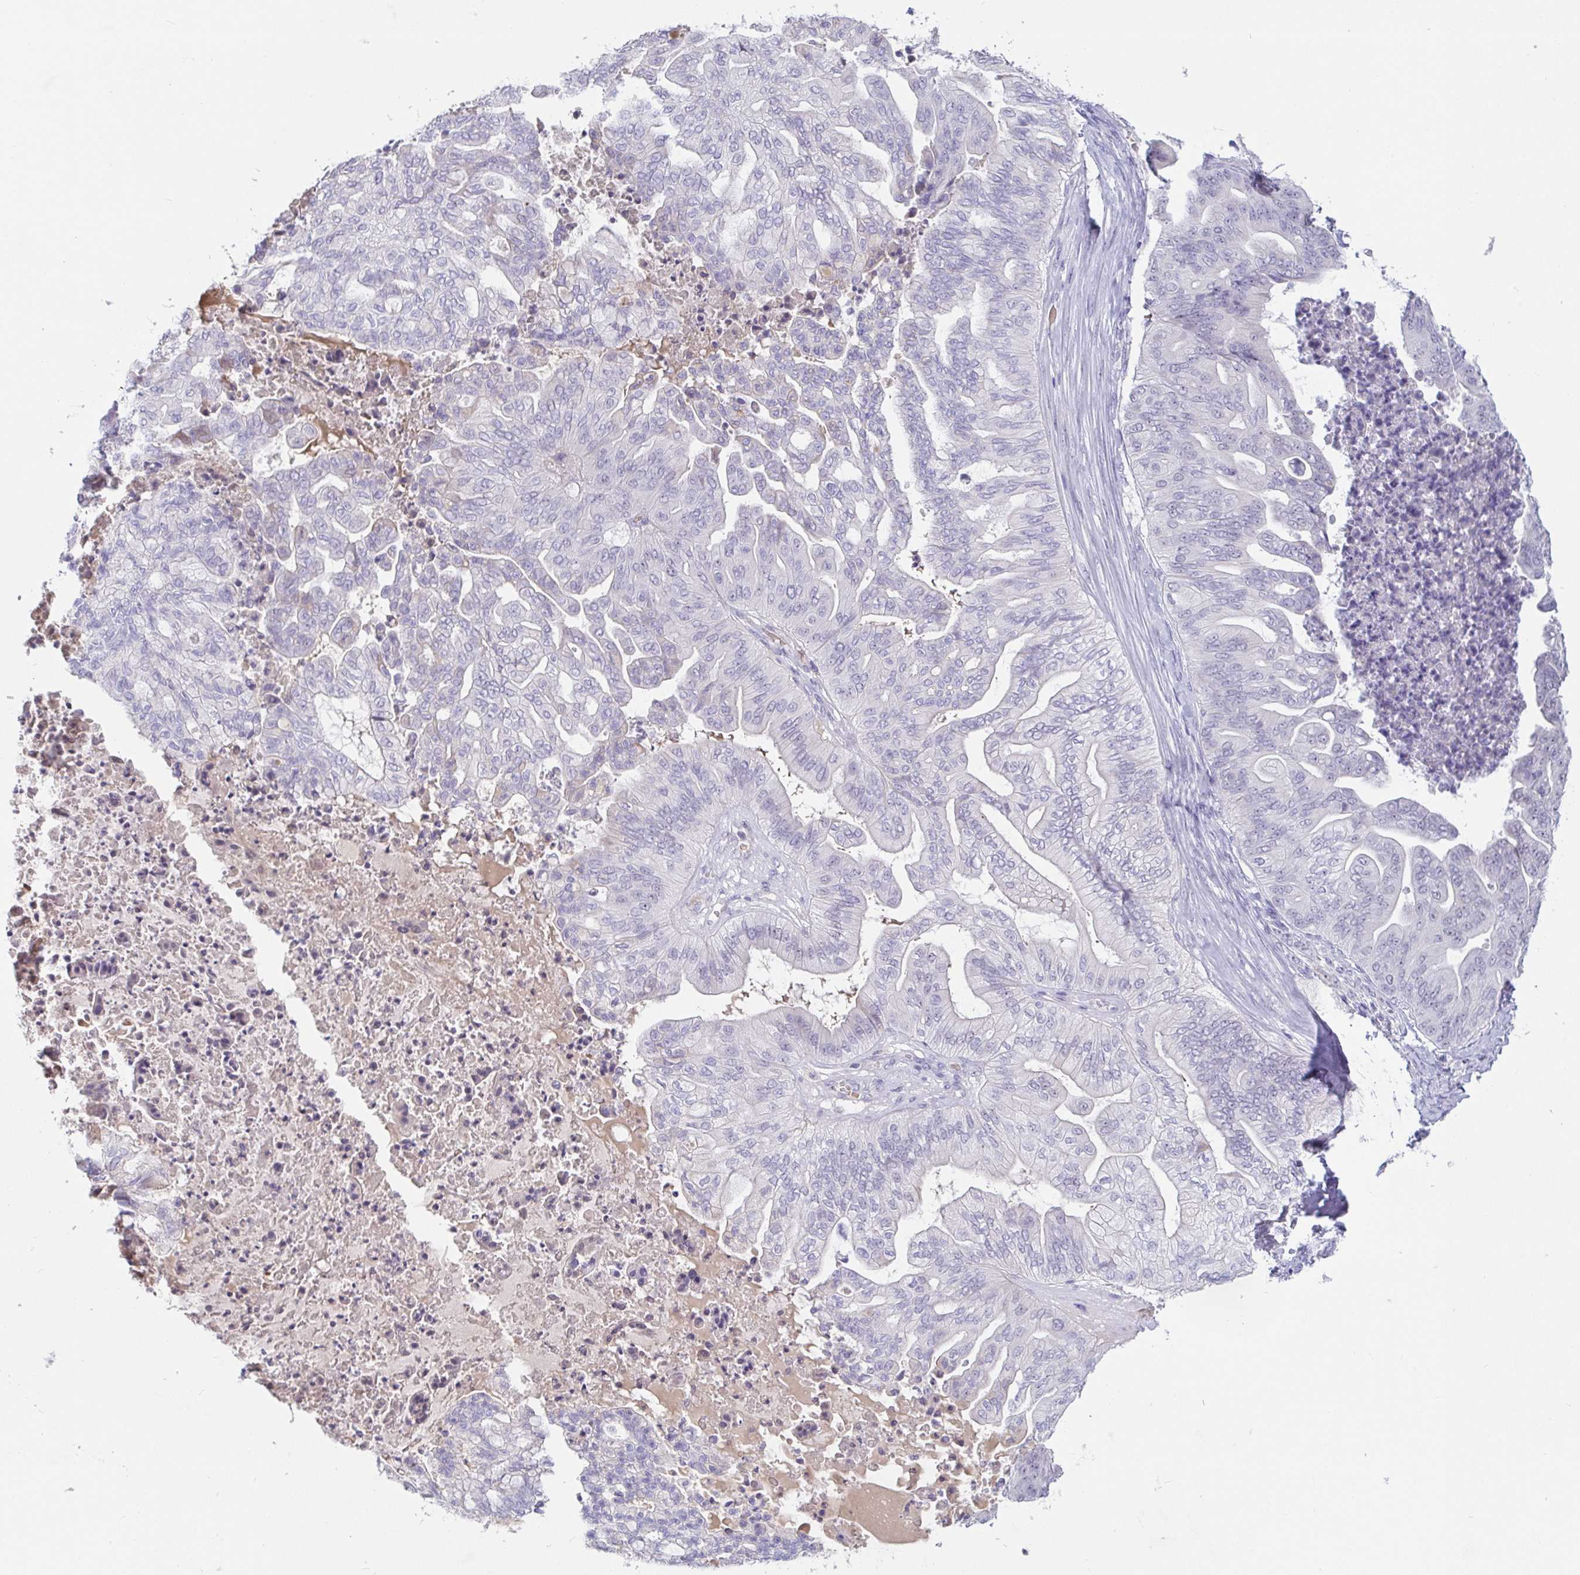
{"staining": {"intensity": "negative", "quantity": "none", "location": "none"}, "tissue": "ovarian cancer", "cell_type": "Tumor cells", "image_type": "cancer", "snomed": [{"axis": "morphology", "description": "Cystadenocarcinoma, mucinous, NOS"}, {"axis": "topography", "description": "Ovary"}], "caption": "A high-resolution histopathology image shows immunohistochemistry (IHC) staining of mucinous cystadenocarcinoma (ovarian), which shows no significant staining in tumor cells.", "gene": "MYC", "patient": {"sex": "female", "age": 67}}